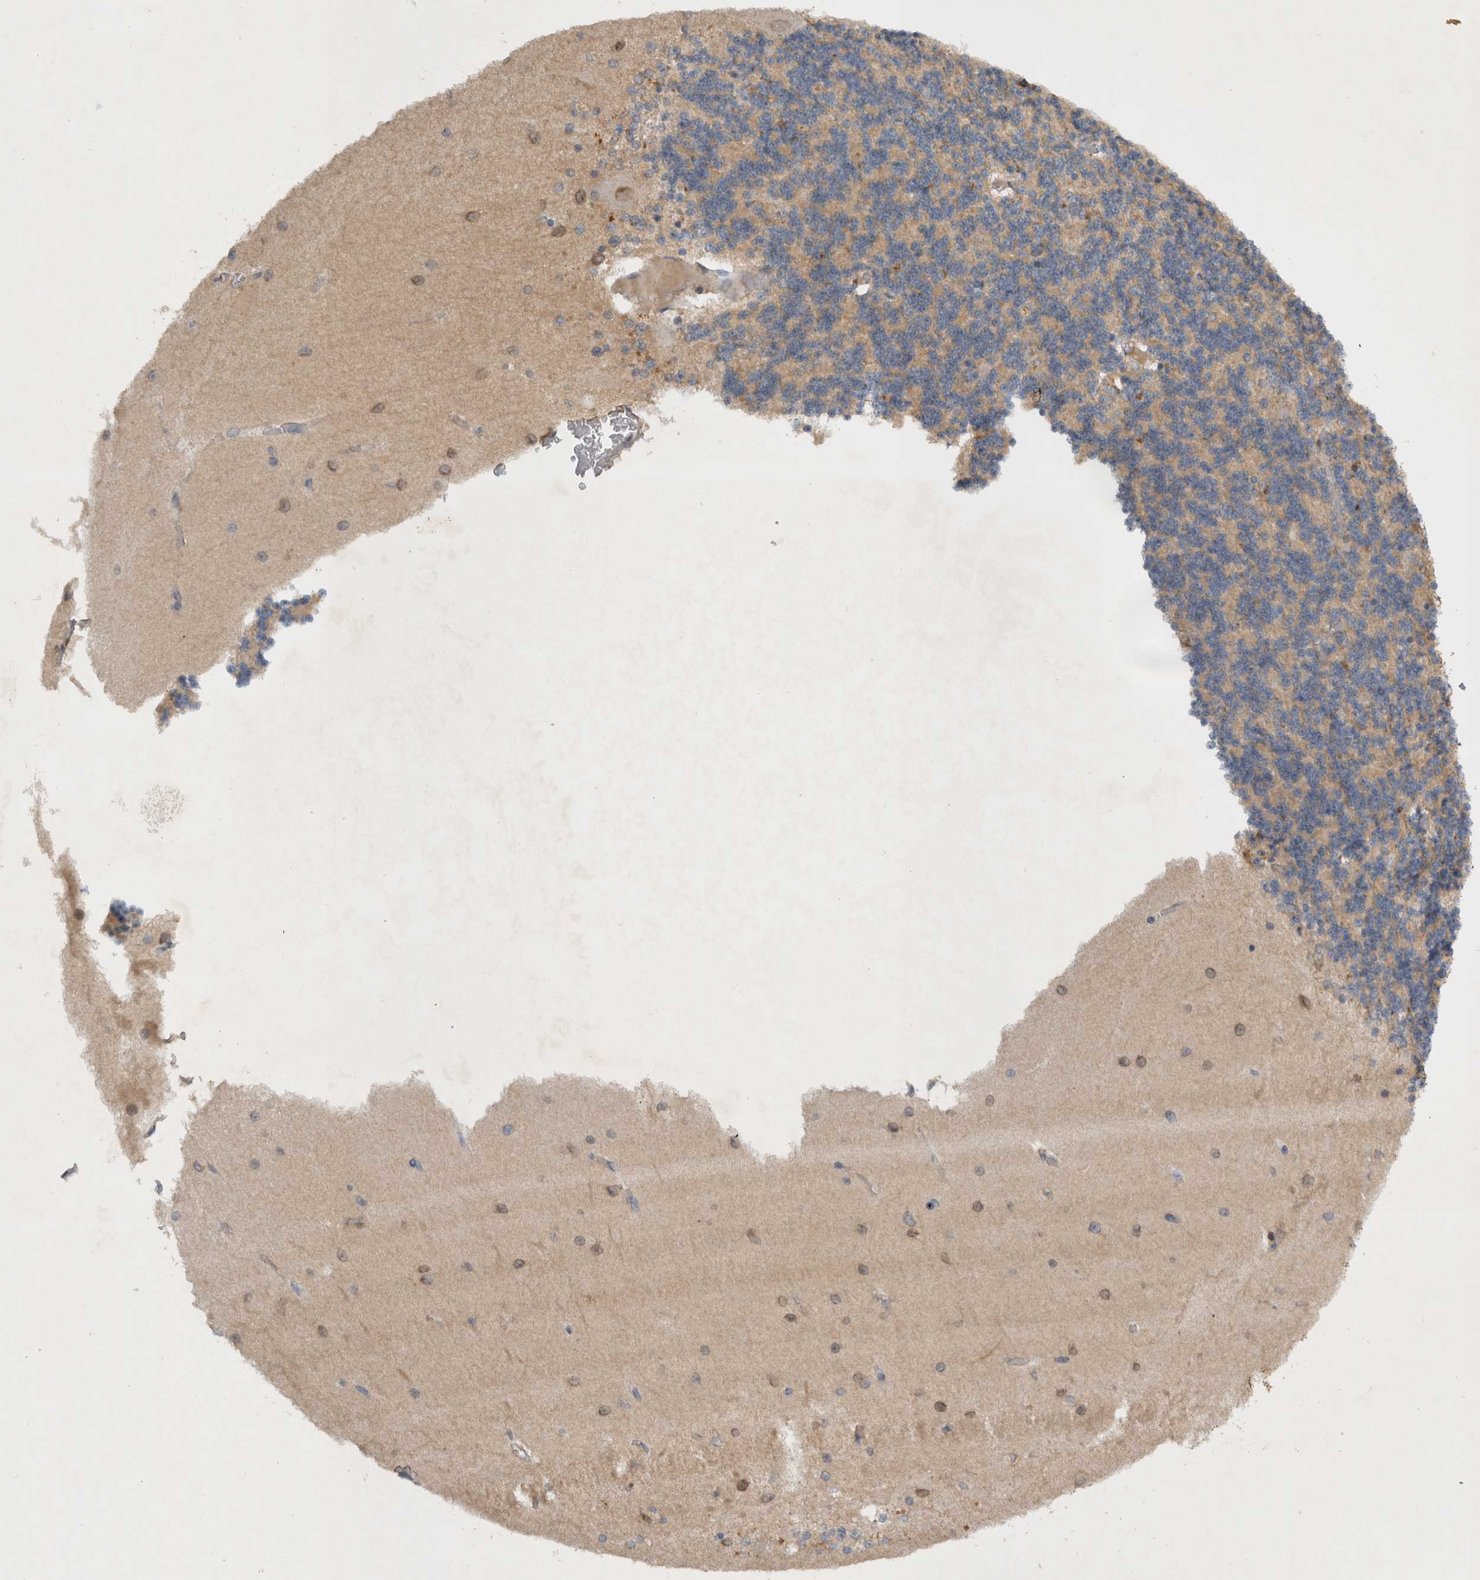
{"staining": {"intensity": "weak", "quantity": ">75%", "location": "cytoplasmic/membranous"}, "tissue": "cerebellum", "cell_type": "Cells in granular layer", "image_type": "normal", "snomed": [{"axis": "morphology", "description": "Normal tissue, NOS"}, {"axis": "topography", "description": "Cerebellum"}], "caption": "Protein expression analysis of benign cerebellum reveals weak cytoplasmic/membranous positivity in approximately >75% of cells in granular layer.", "gene": "SCARA5", "patient": {"sex": "female", "age": 54}}